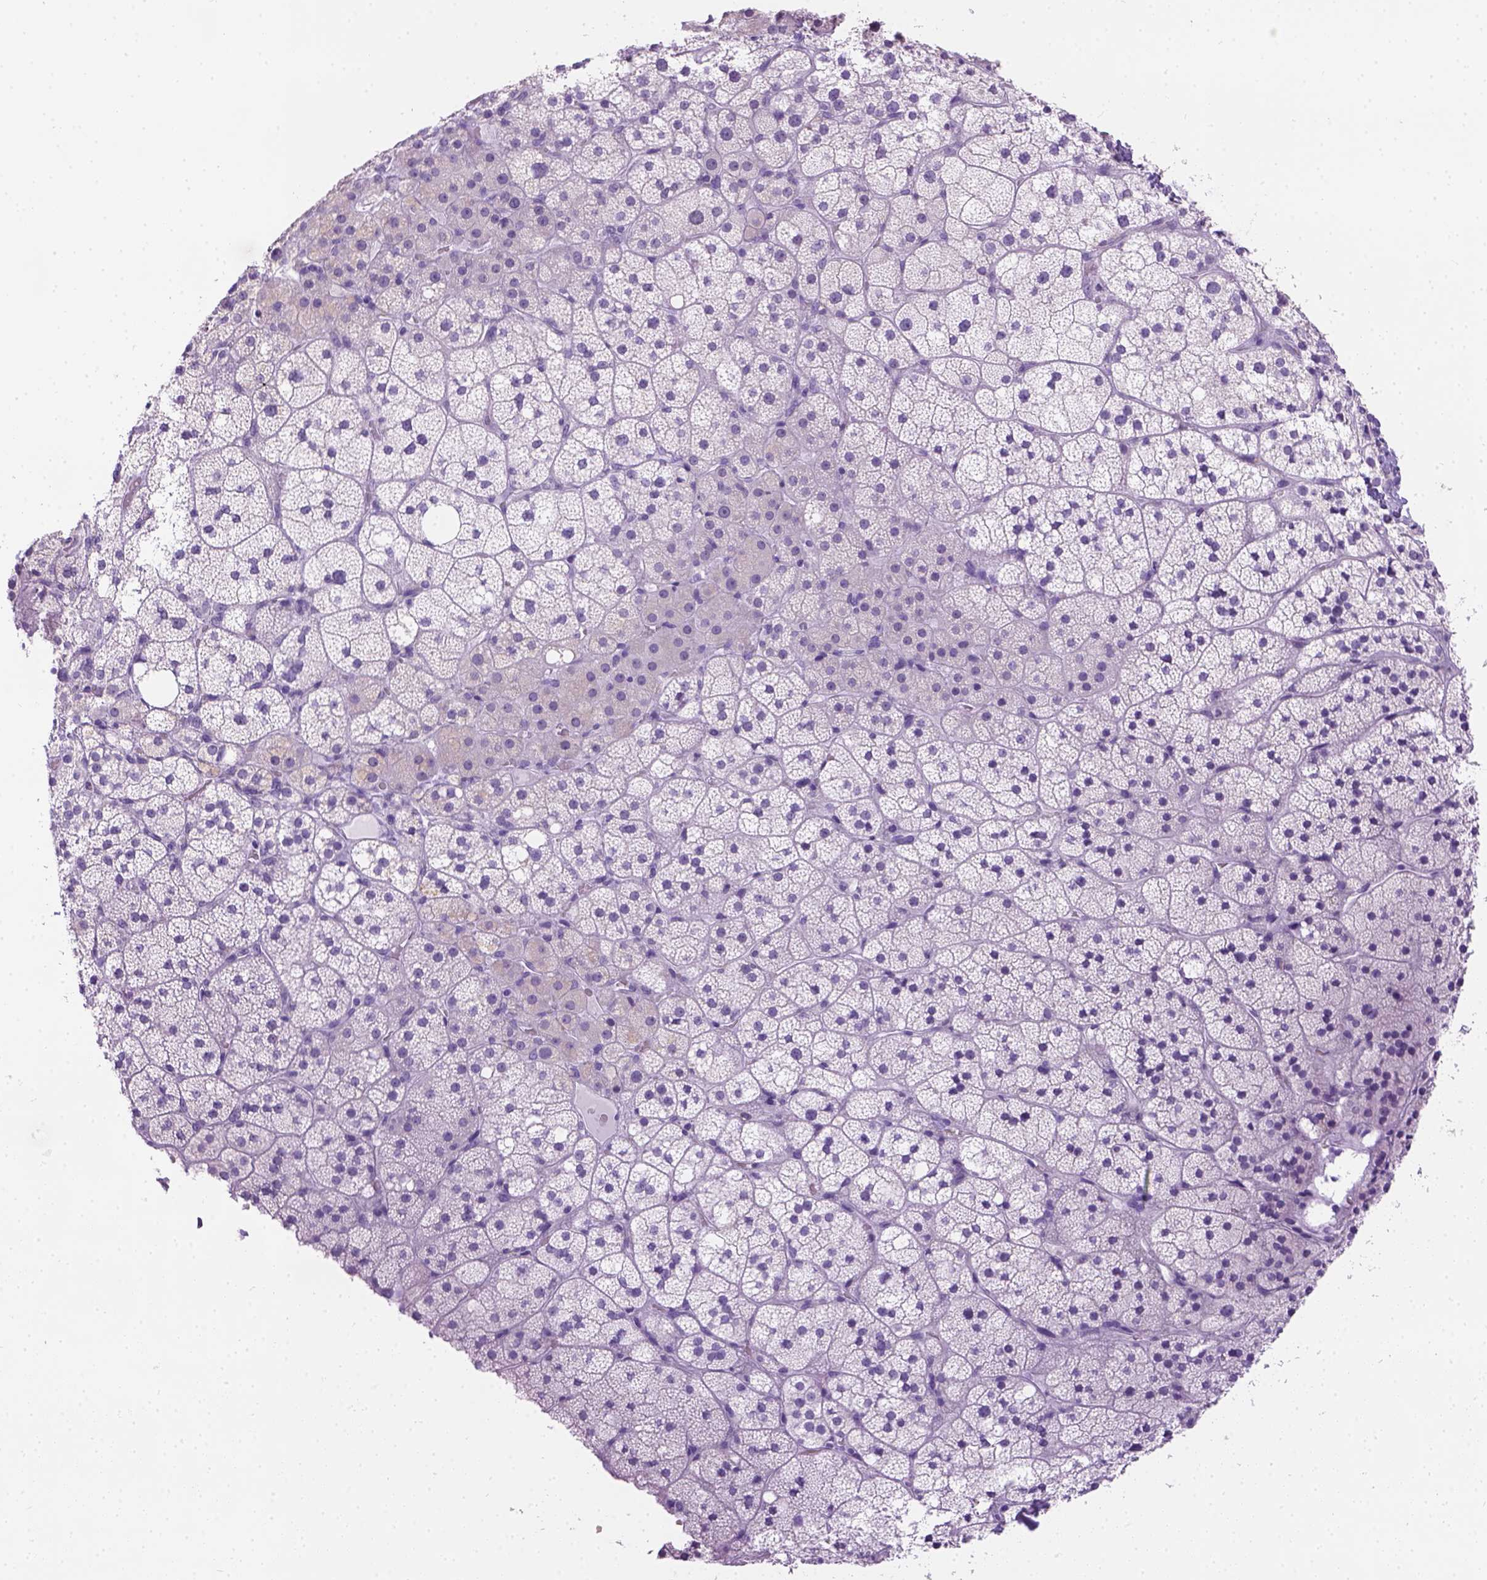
{"staining": {"intensity": "negative", "quantity": "none", "location": "none"}, "tissue": "adrenal gland", "cell_type": "Glandular cells", "image_type": "normal", "snomed": [{"axis": "morphology", "description": "Normal tissue, NOS"}, {"axis": "topography", "description": "Adrenal gland"}], "caption": "Adrenal gland was stained to show a protein in brown. There is no significant expression in glandular cells. (DAB (3,3'-diaminobenzidine) IHC with hematoxylin counter stain).", "gene": "TMEM38A", "patient": {"sex": "male", "age": 53}}